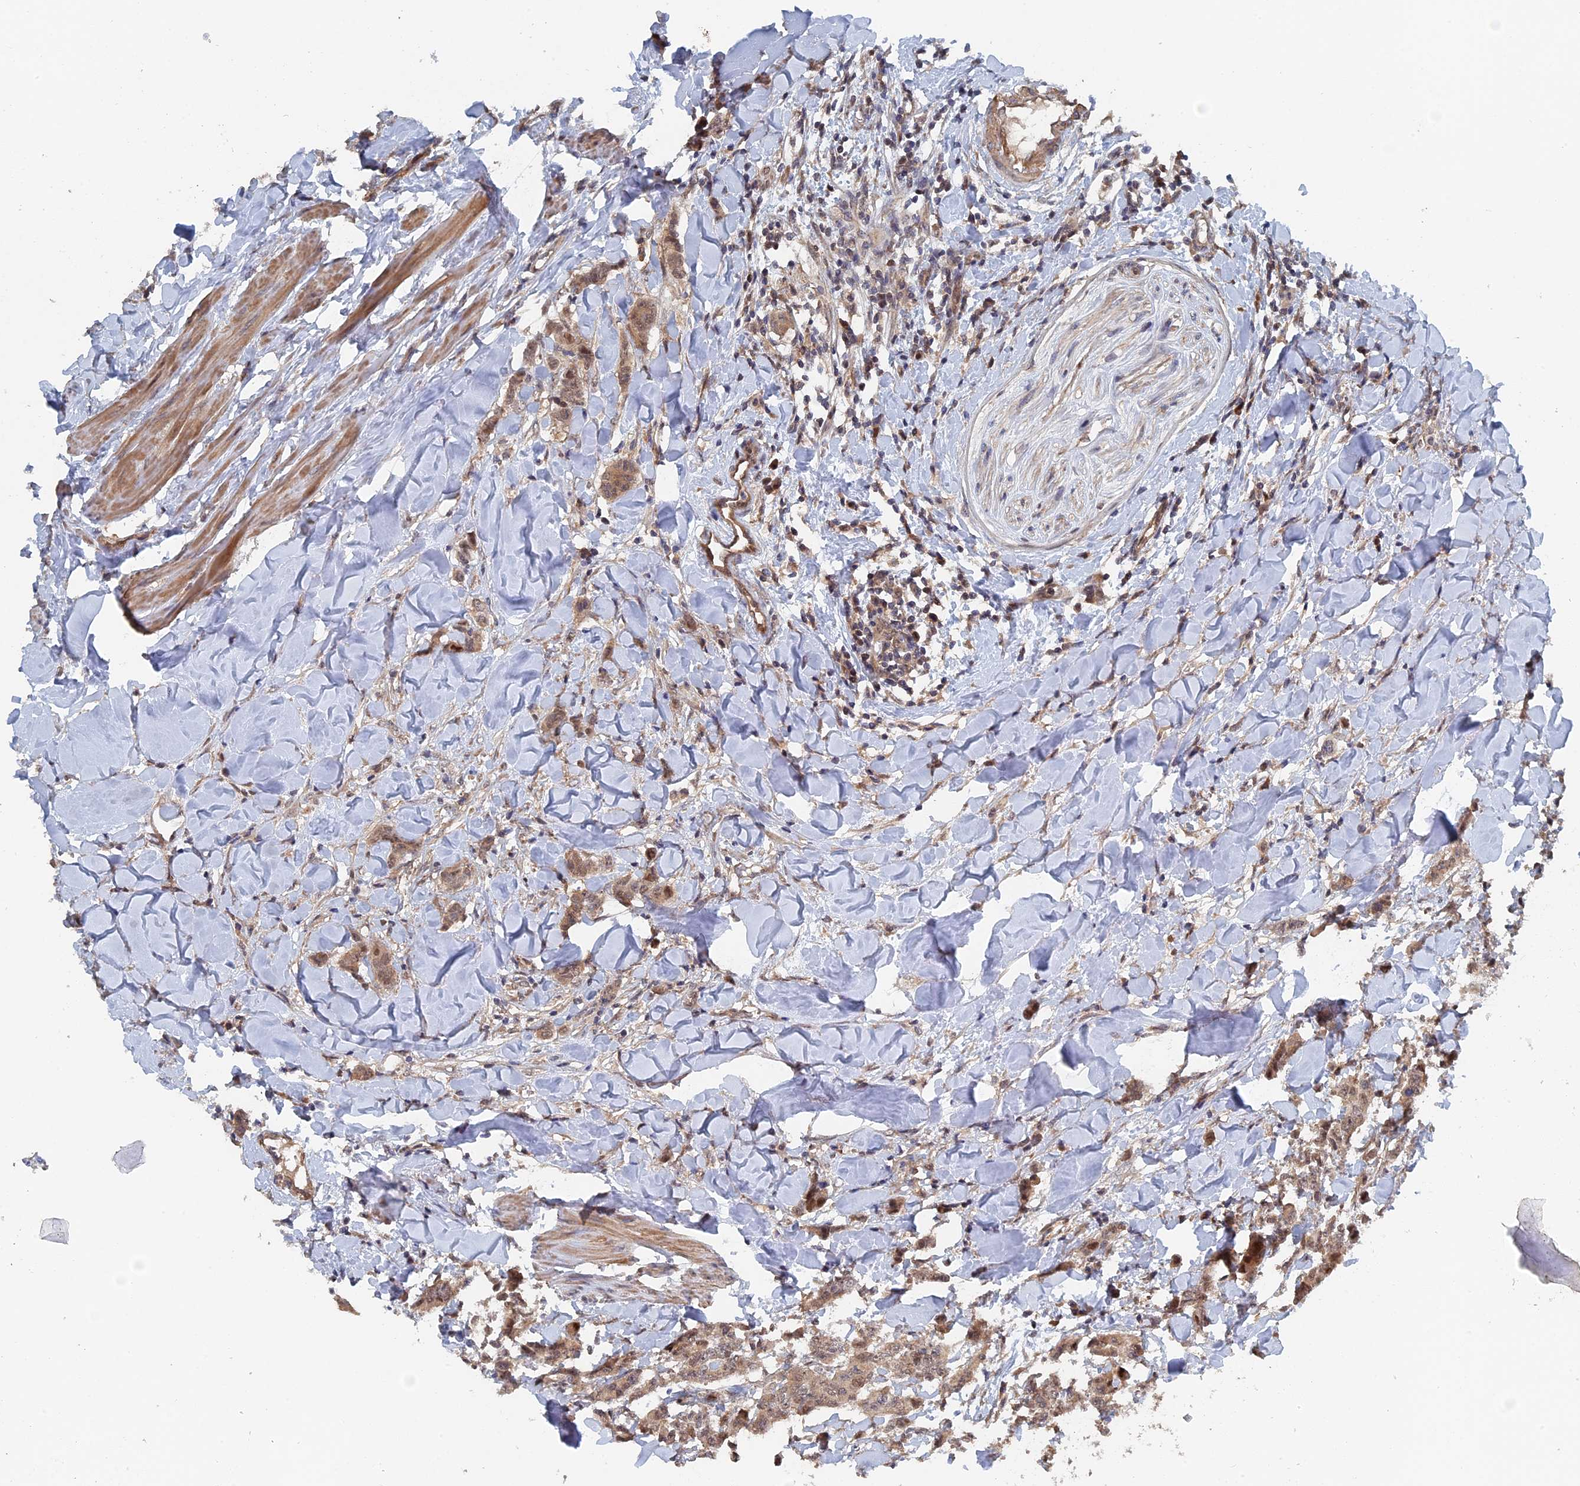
{"staining": {"intensity": "moderate", "quantity": ">75%", "location": "cytoplasmic/membranous,nuclear"}, "tissue": "breast cancer", "cell_type": "Tumor cells", "image_type": "cancer", "snomed": [{"axis": "morphology", "description": "Duct carcinoma"}, {"axis": "topography", "description": "Breast"}], "caption": "Invasive ductal carcinoma (breast) stained for a protein (brown) shows moderate cytoplasmic/membranous and nuclear positive positivity in about >75% of tumor cells.", "gene": "ELOVL6", "patient": {"sex": "female", "age": 40}}